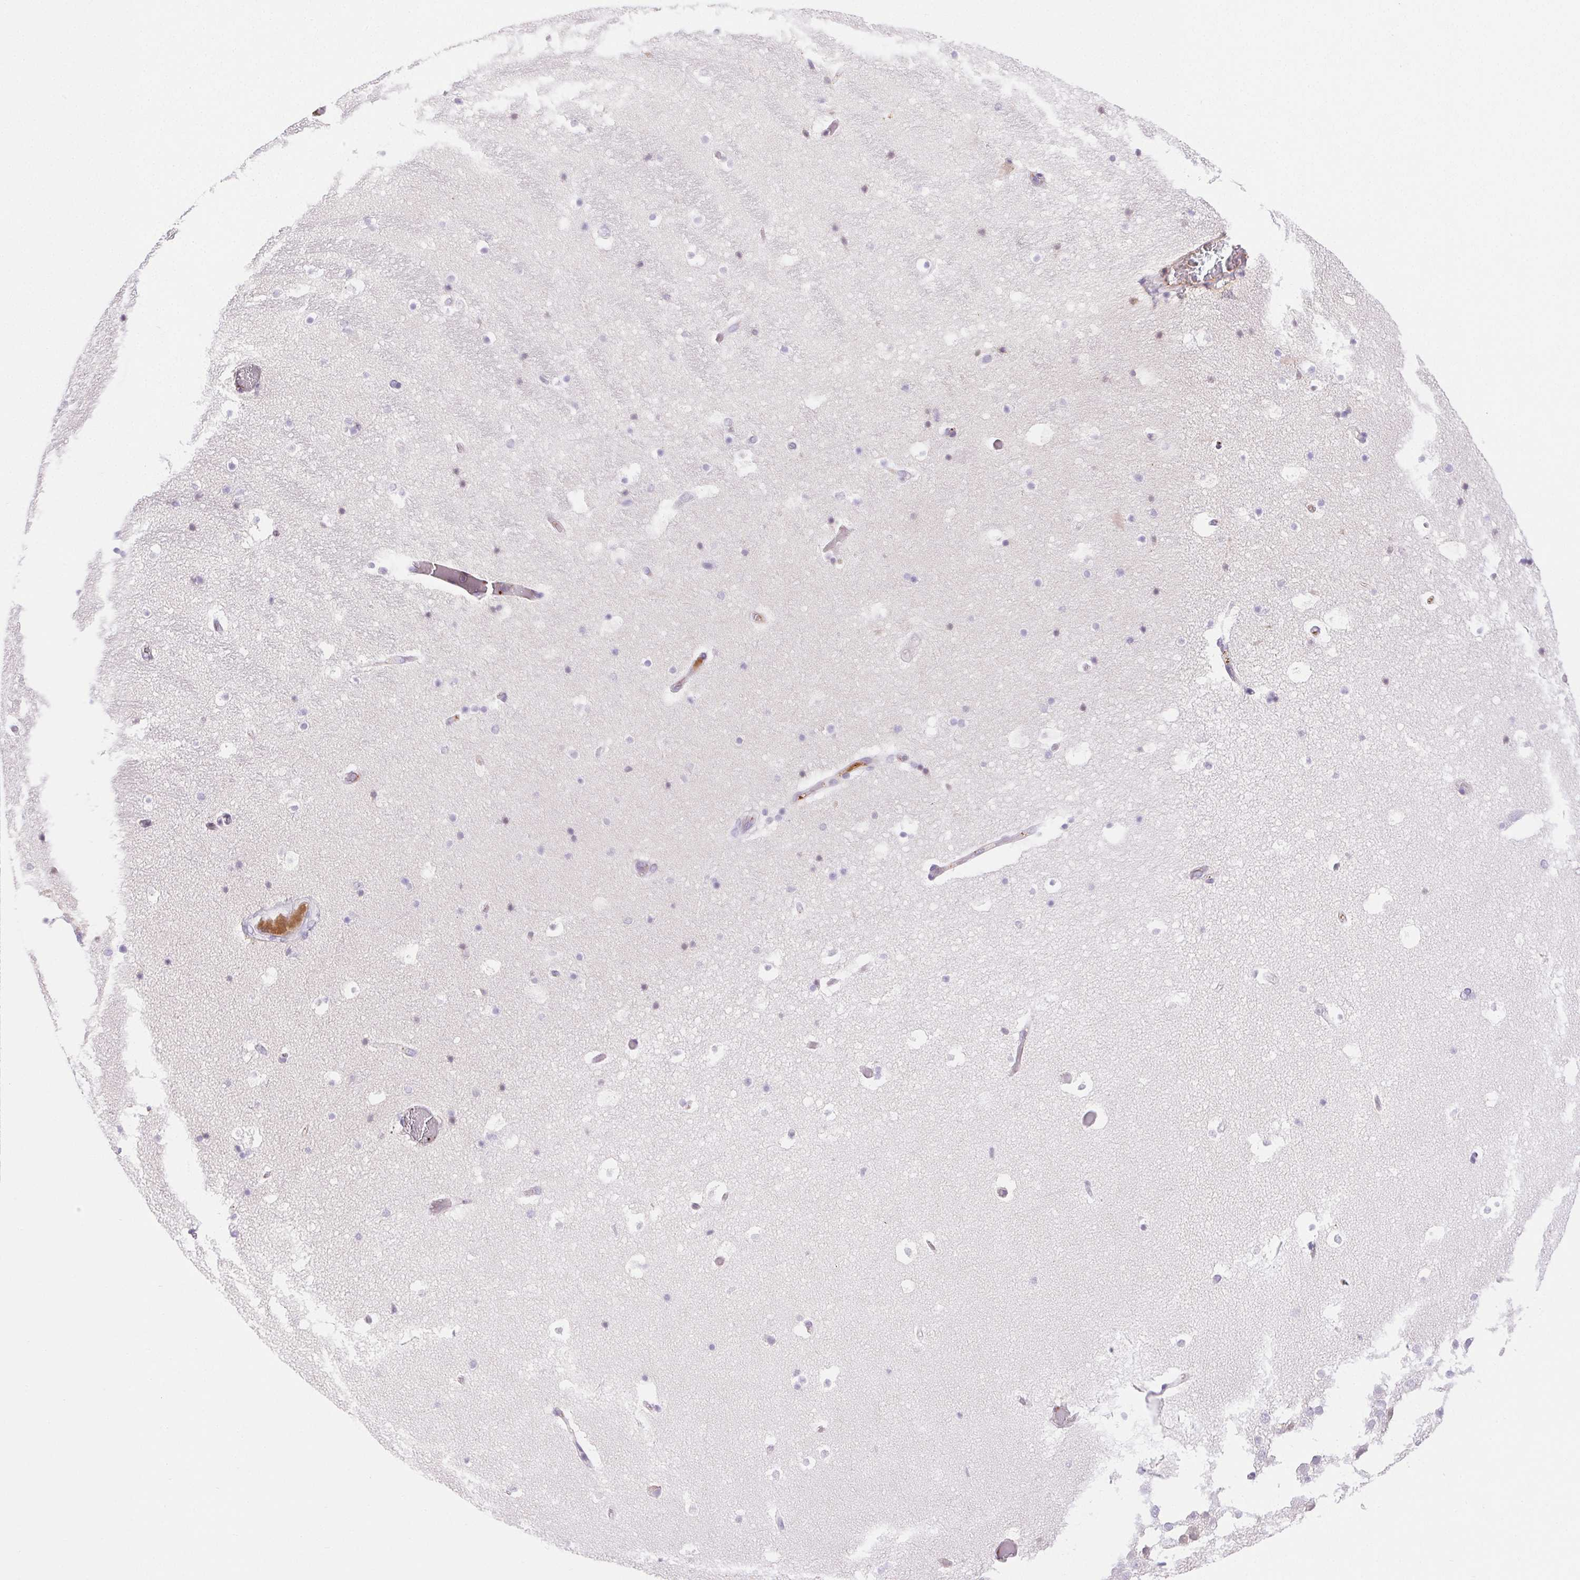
{"staining": {"intensity": "negative", "quantity": "none", "location": "none"}, "tissue": "hippocampus", "cell_type": "Glial cells", "image_type": "normal", "snomed": [{"axis": "morphology", "description": "Normal tissue, NOS"}, {"axis": "topography", "description": "Hippocampus"}], "caption": "Glial cells show no significant protein staining in benign hippocampus. The staining is performed using DAB (3,3'-diaminobenzidine) brown chromogen with nuclei counter-stained in using hematoxylin.", "gene": "FGA", "patient": {"sex": "male", "age": 26}}